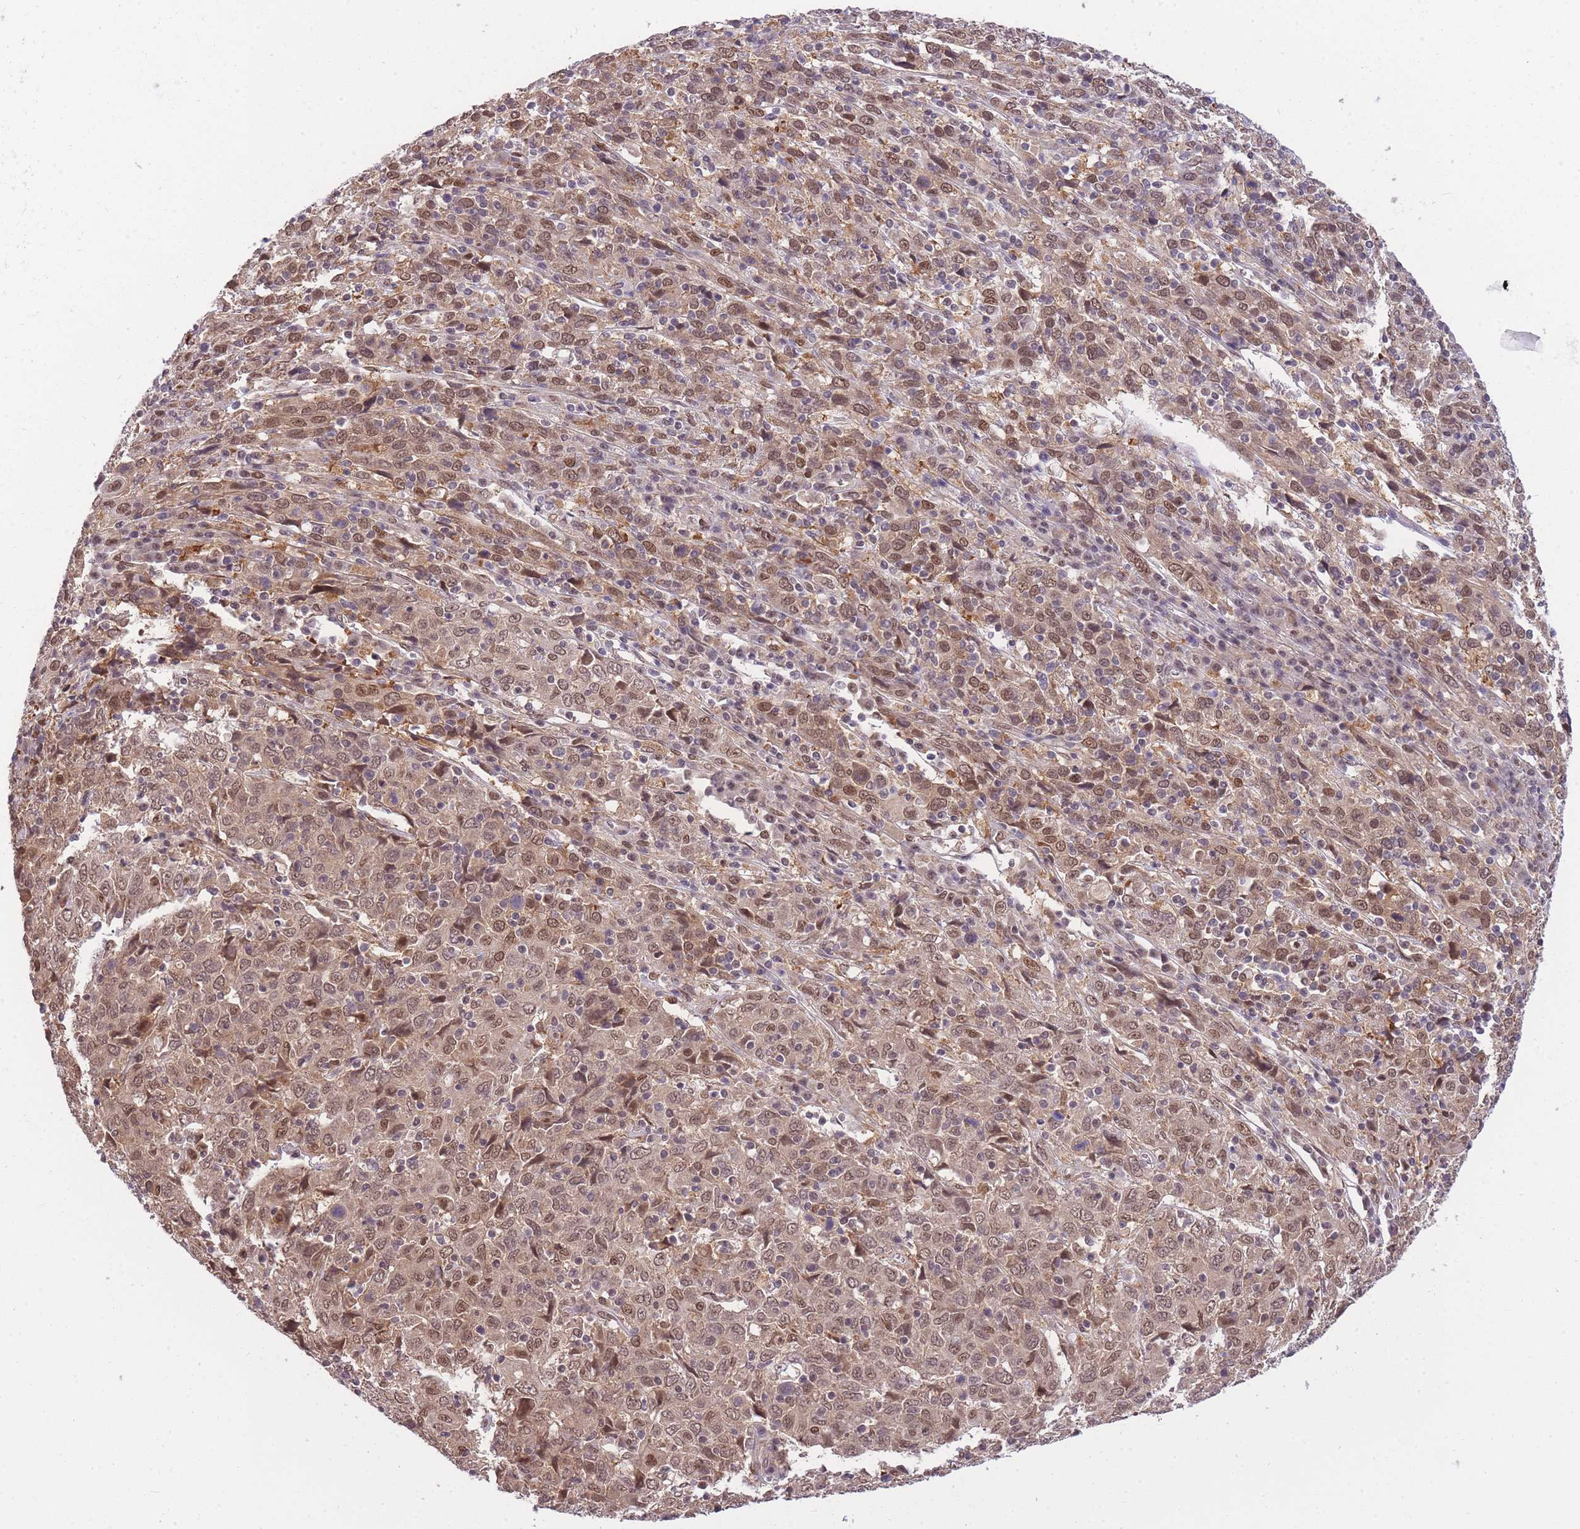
{"staining": {"intensity": "weak", "quantity": ">75%", "location": "nuclear"}, "tissue": "cervical cancer", "cell_type": "Tumor cells", "image_type": "cancer", "snomed": [{"axis": "morphology", "description": "Squamous cell carcinoma, NOS"}, {"axis": "topography", "description": "Cervix"}], "caption": "IHC staining of cervical cancer, which displays low levels of weak nuclear expression in approximately >75% of tumor cells indicating weak nuclear protein expression. The staining was performed using DAB (brown) for protein detection and nuclei were counterstained in hematoxylin (blue).", "gene": "CDIP1", "patient": {"sex": "female", "age": 46}}